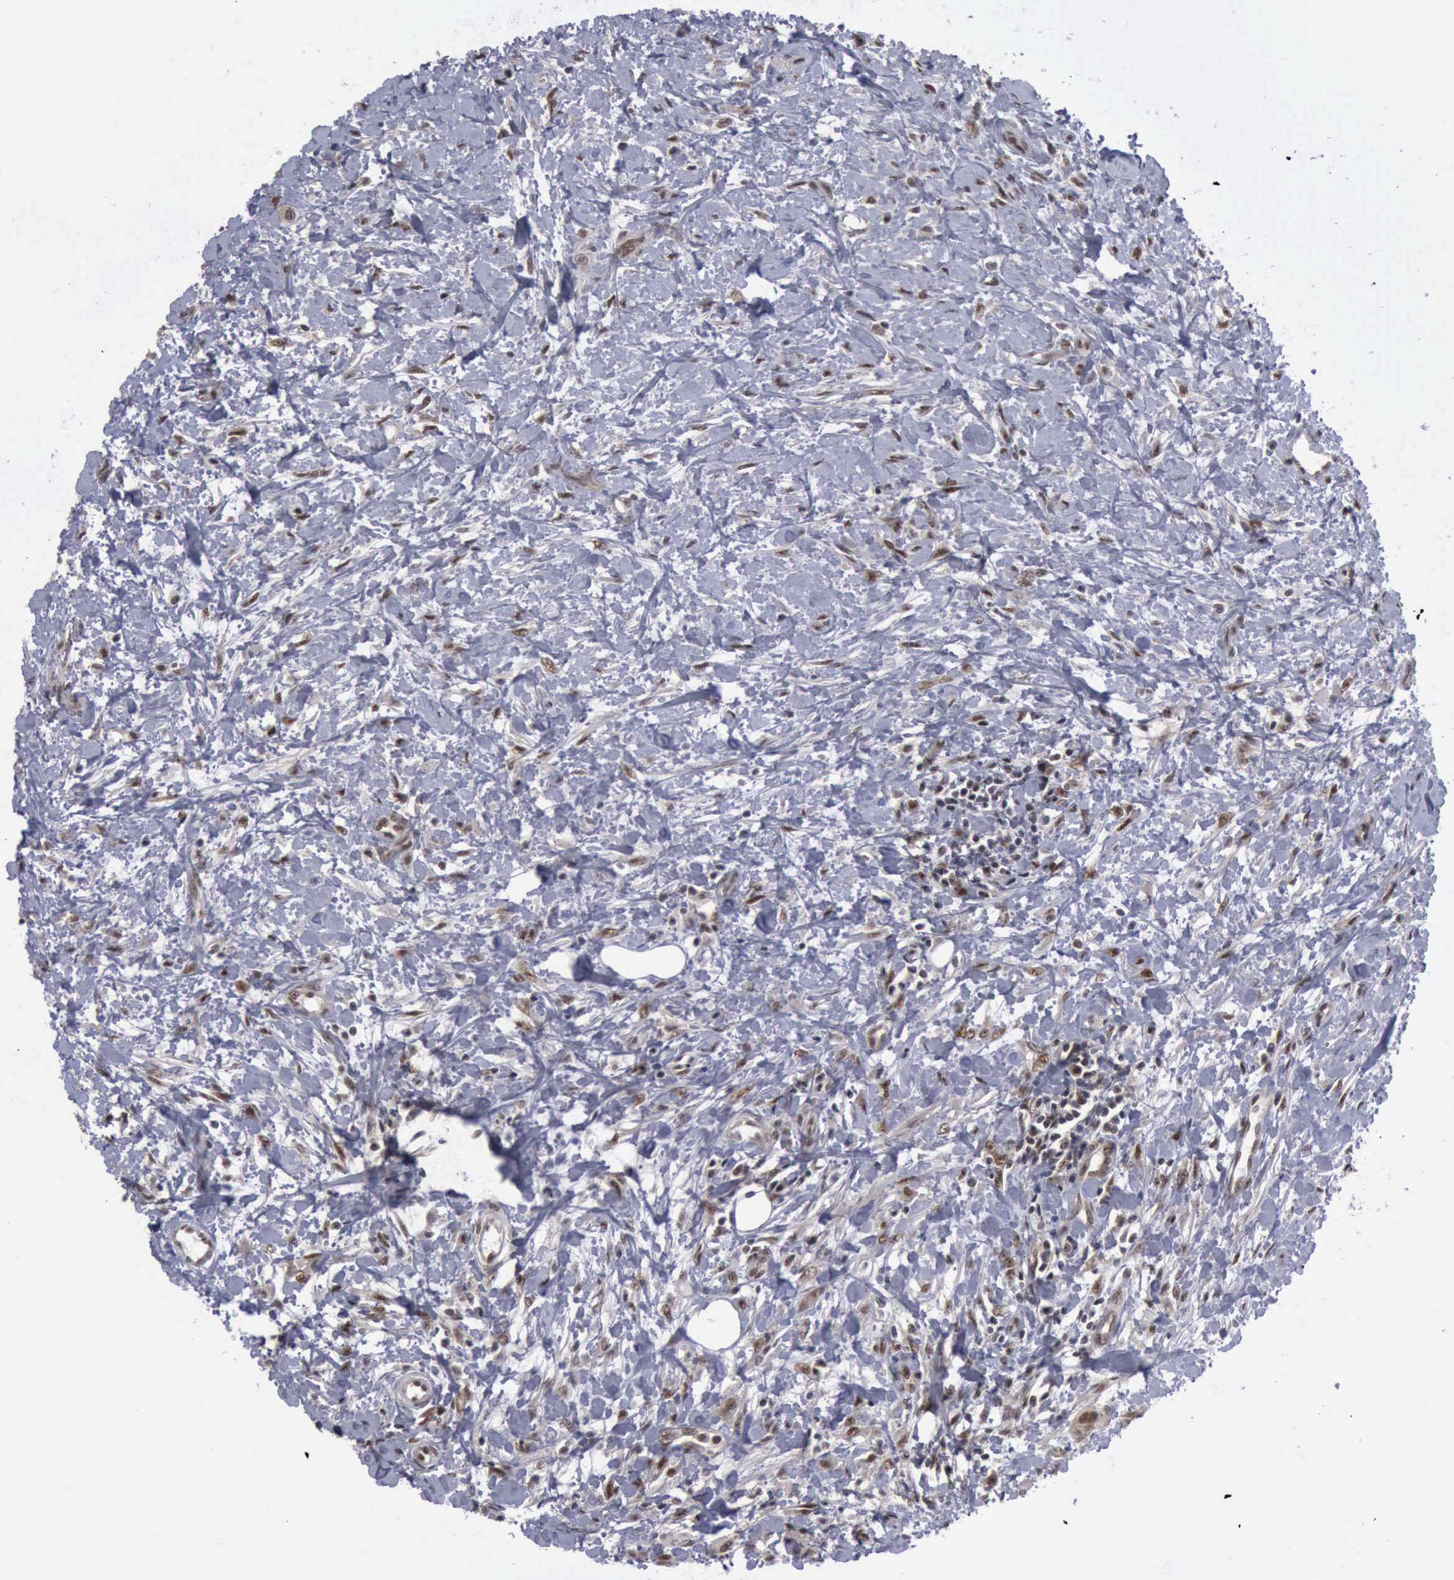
{"staining": {"intensity": "moderate", "quantity": ">75%", "location": "cytoplasmic/membranous,nuclear"}, "tissue": "urothelial cancer", "cell_type": "Tumor cells", "image_type": "cancer", "snomed": [{"axis": "morphology", "description": "Urothelial carcinoma, High grade"}, {"axis": "topography", "description": "Urinary bladder"}], "caption": "Brown immunohistochemical staining in urothelial cancer shows moderate cytoplasmic/membranous and nuclear staining in about >75% of tumor cells.", "gene": "ATM", "patient": {"sex": "male", "age": 56}}